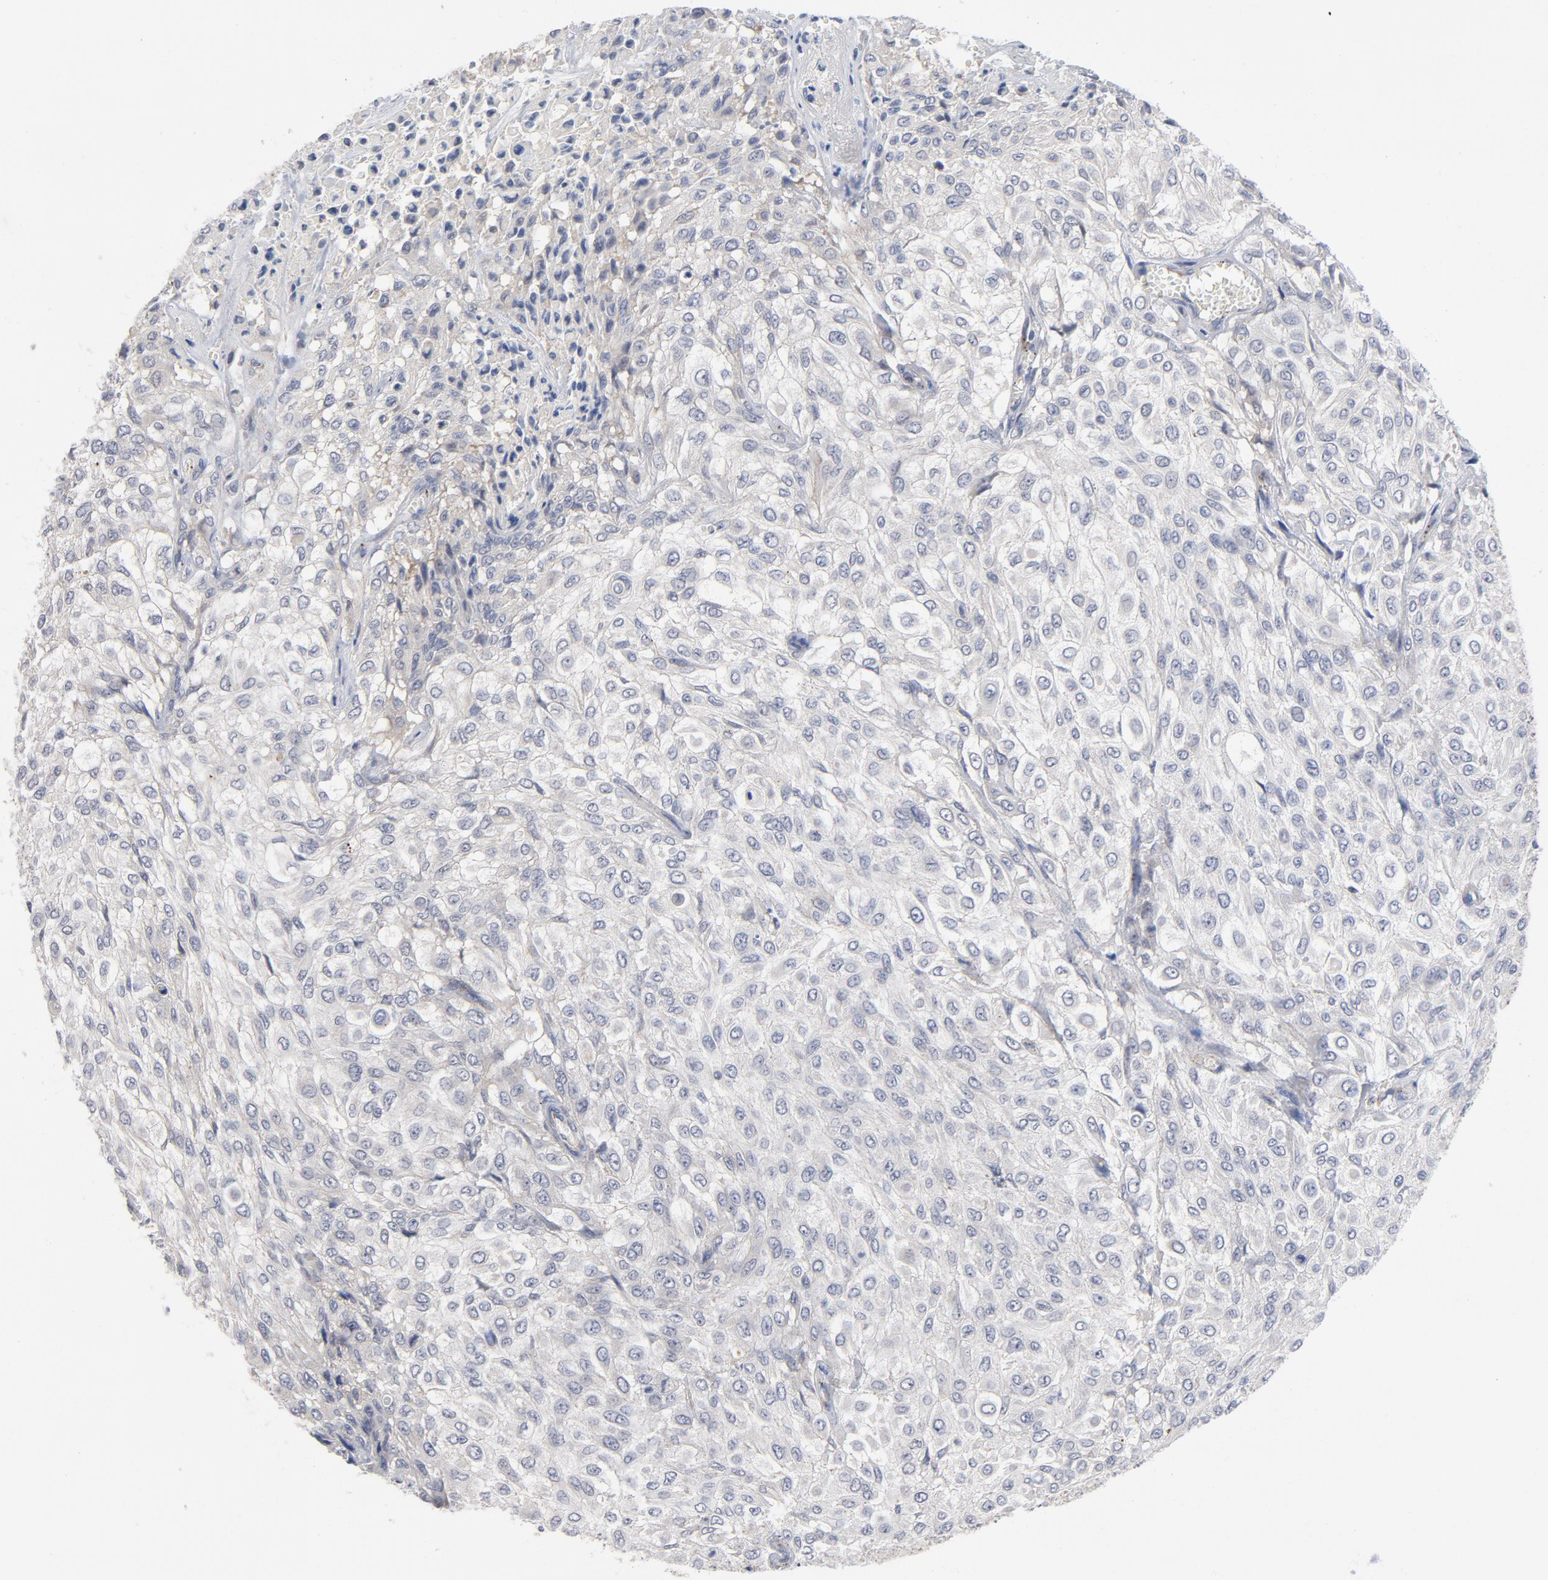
{"staining": {"intensity": "negative", "quantity": "none", "location": "none"}, "tissue": "urothelial cancer", "cell_type": "Tumor cells", "image_type": "cancer", "snomed": [{"axis": "morphology", "description": "Urothelial carcinoma, High grade"}, {"axis": "topography", "description": "Urinary bladder"}], "caption": "Photomicrograph shows no significant protein positivity in tumor cells of urothelial cancer.", "gene": "AKT2", "patient": {"sex": "male", "age": 57}}